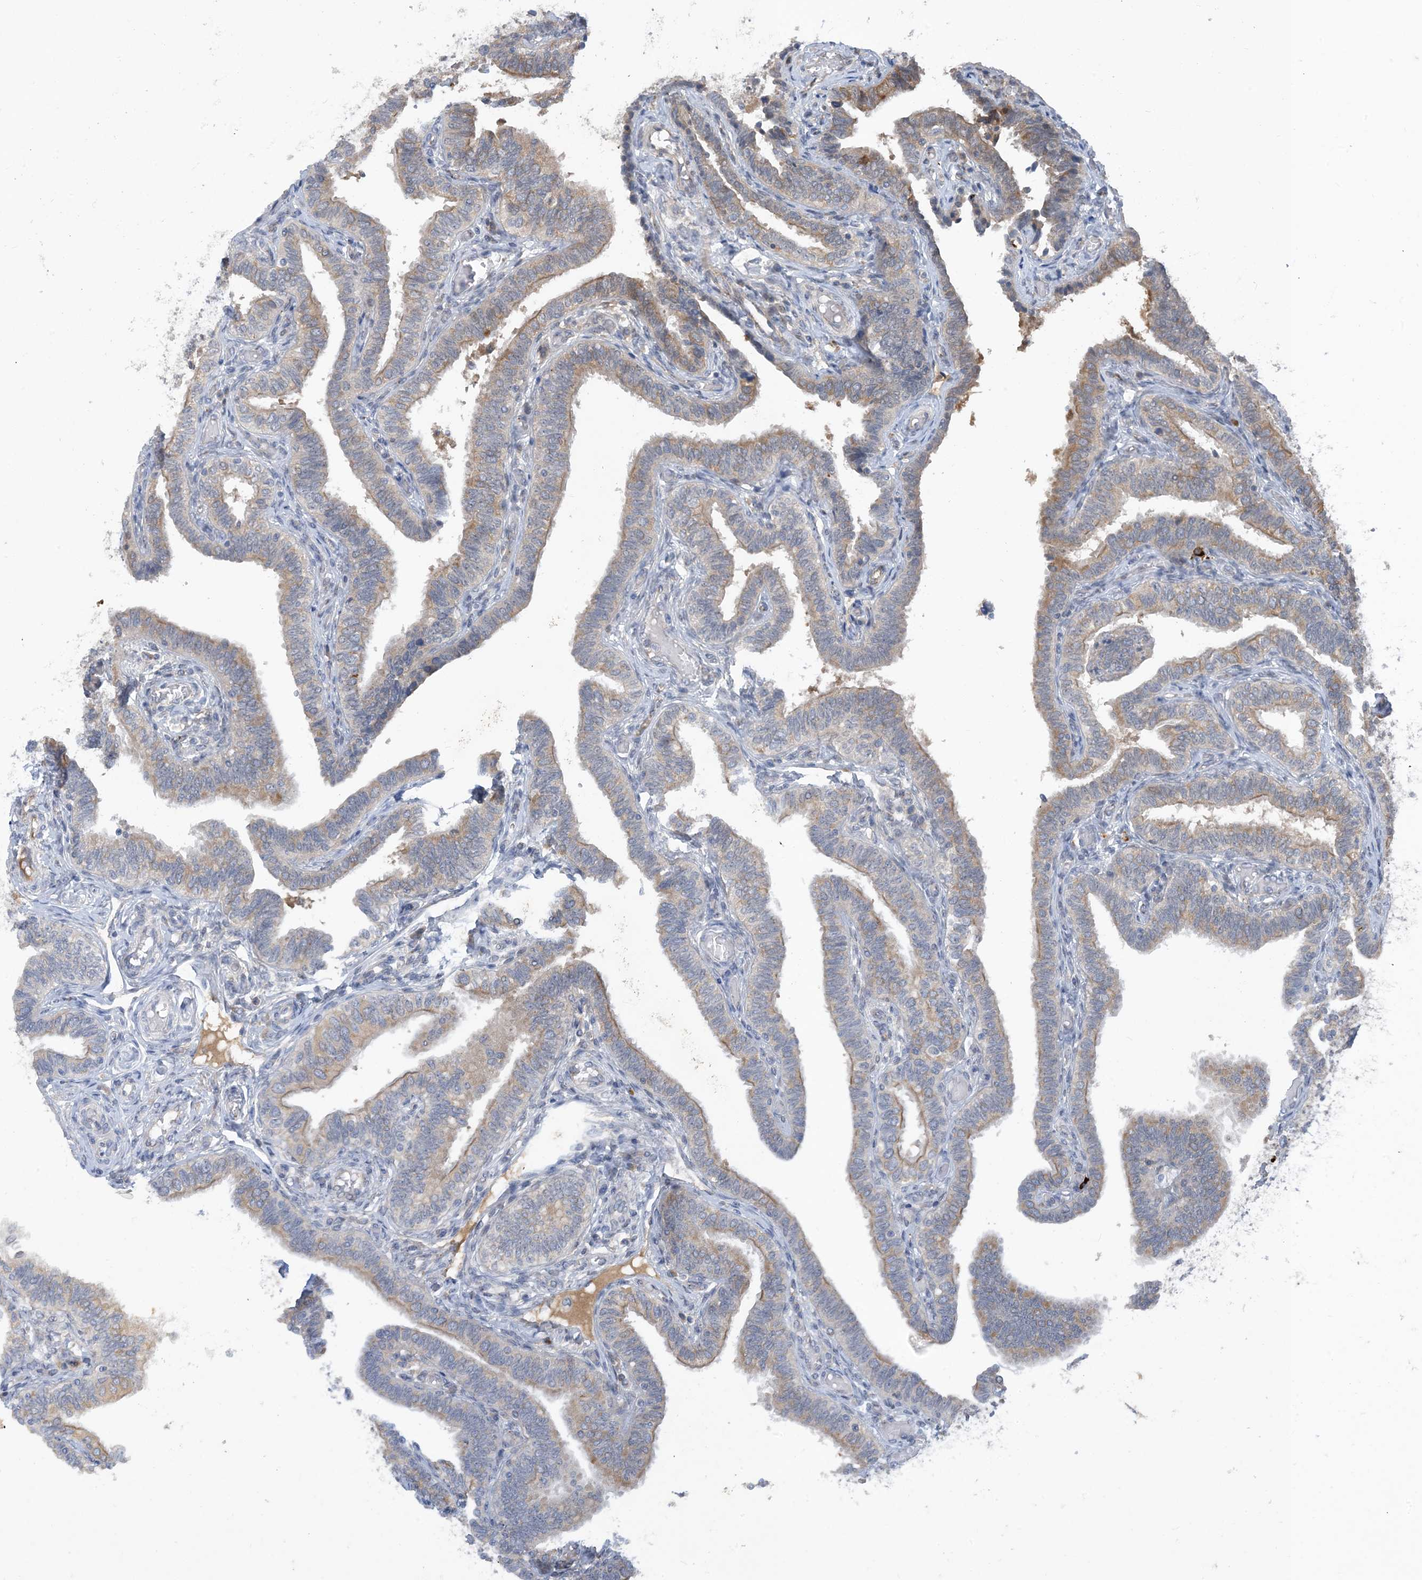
{"staining": {"intensity": "weak", "quantity": "25%-75%", "location": "cytoplasmic/membranous"}, "tissue": "fallopian tube", "cell_type": "Glandular cells", "image_type": "normal", "snomed": [{"axis": "morphology", "description": "Normal tissue, NOS"}, {"axis": "topography", "description": "Fallopian tube"}], "caption": "Protein expression analysis of normal human fallopian tube reveals weak cytoplasmic/membranous positivity in about 25%-75% of glandular cells.", "gene": "TINAG", "patient": {"sex": "female", "age": 39}}